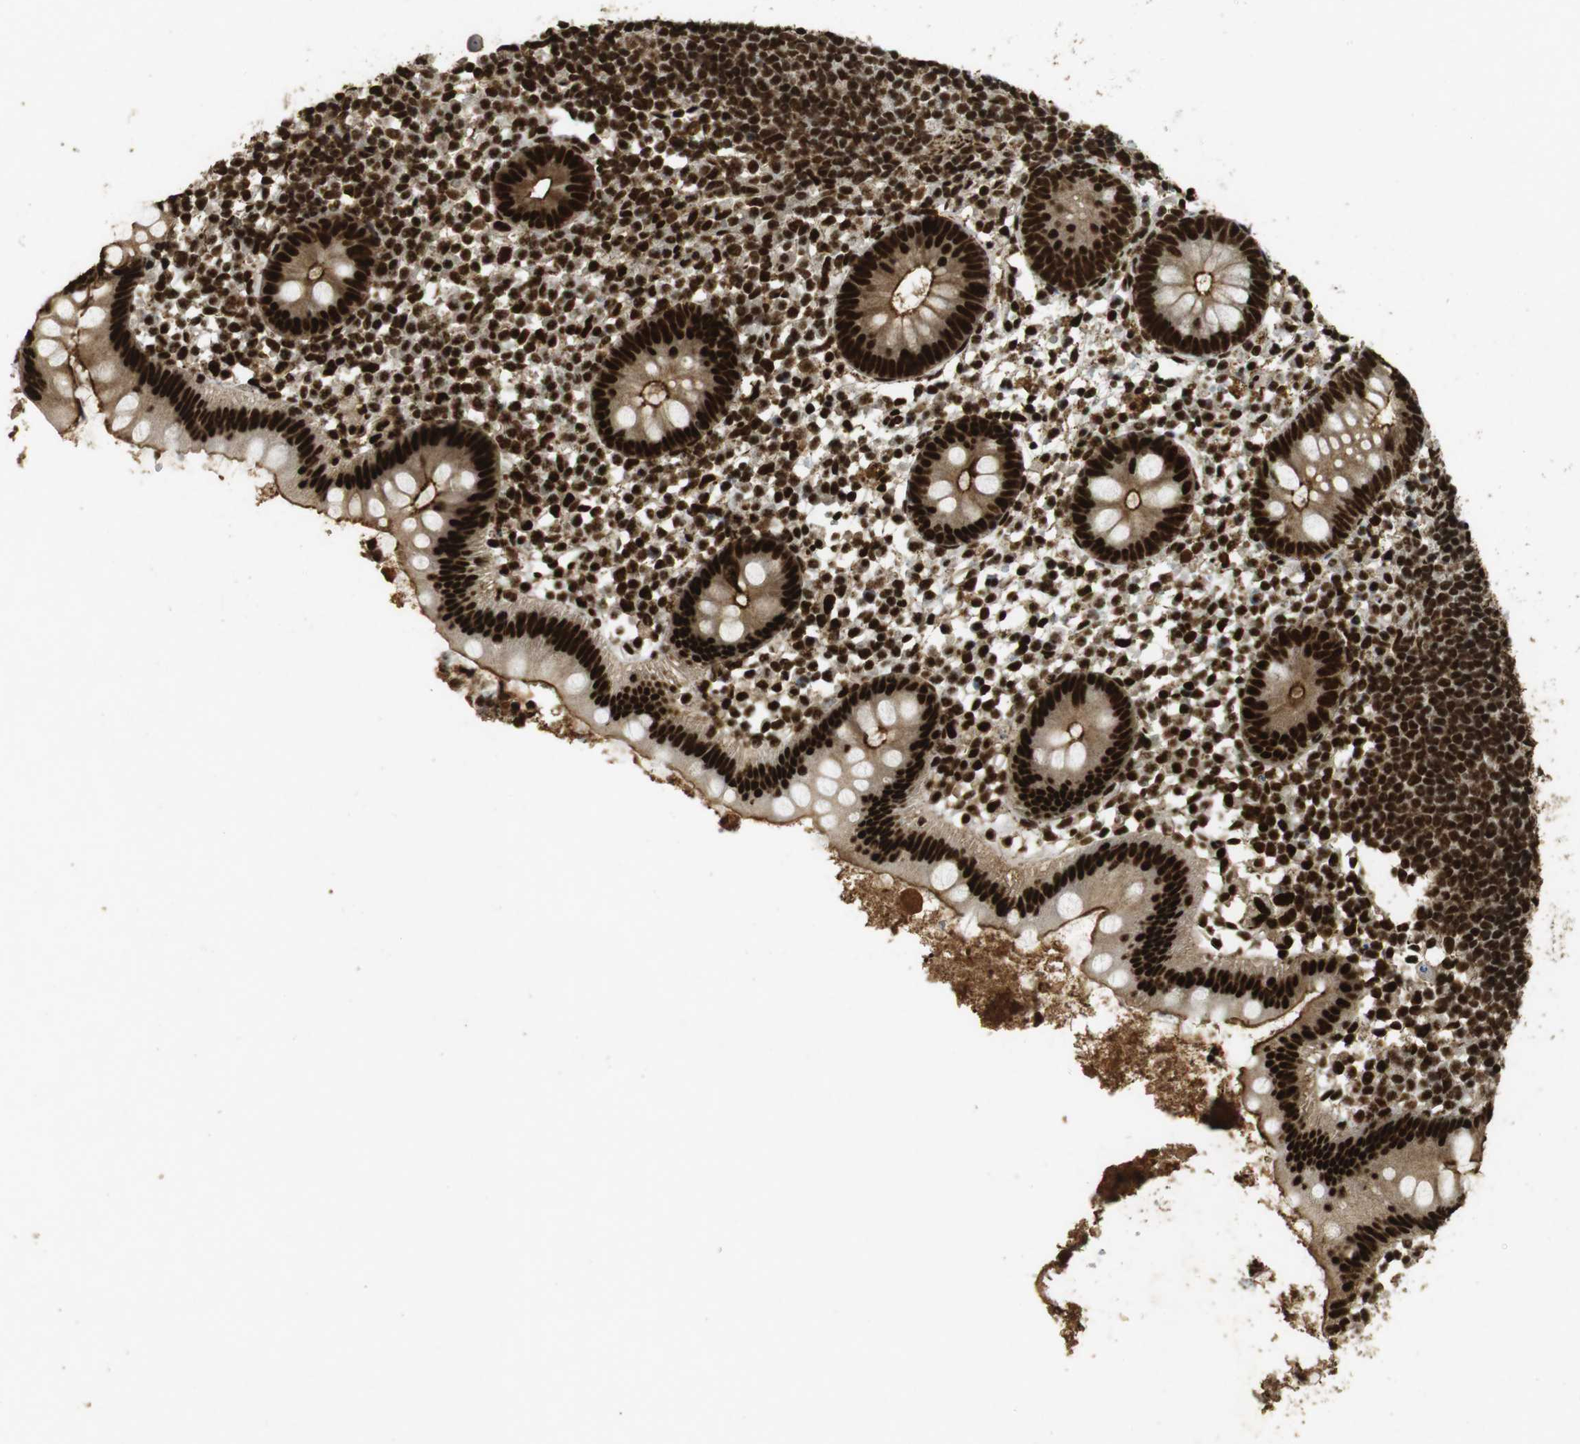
{"staining": {"intensity": "strong", "quantity": ">75%", "location": "nuclear"}, "tissue": "appendix", "cell_type": "Glandular cells", "image_type": "normal", "snomed": [{"axis": "morphology", "description": "Normal tissue, NOS"}, {"axis": "topography", "description": "Appendix"}], "caption": "Benign appendix demonstrates strong nuclear staining in about >75% of glandular cells.", "gene": "GATA4", "patient": {"sex": "female", "age": 20}}